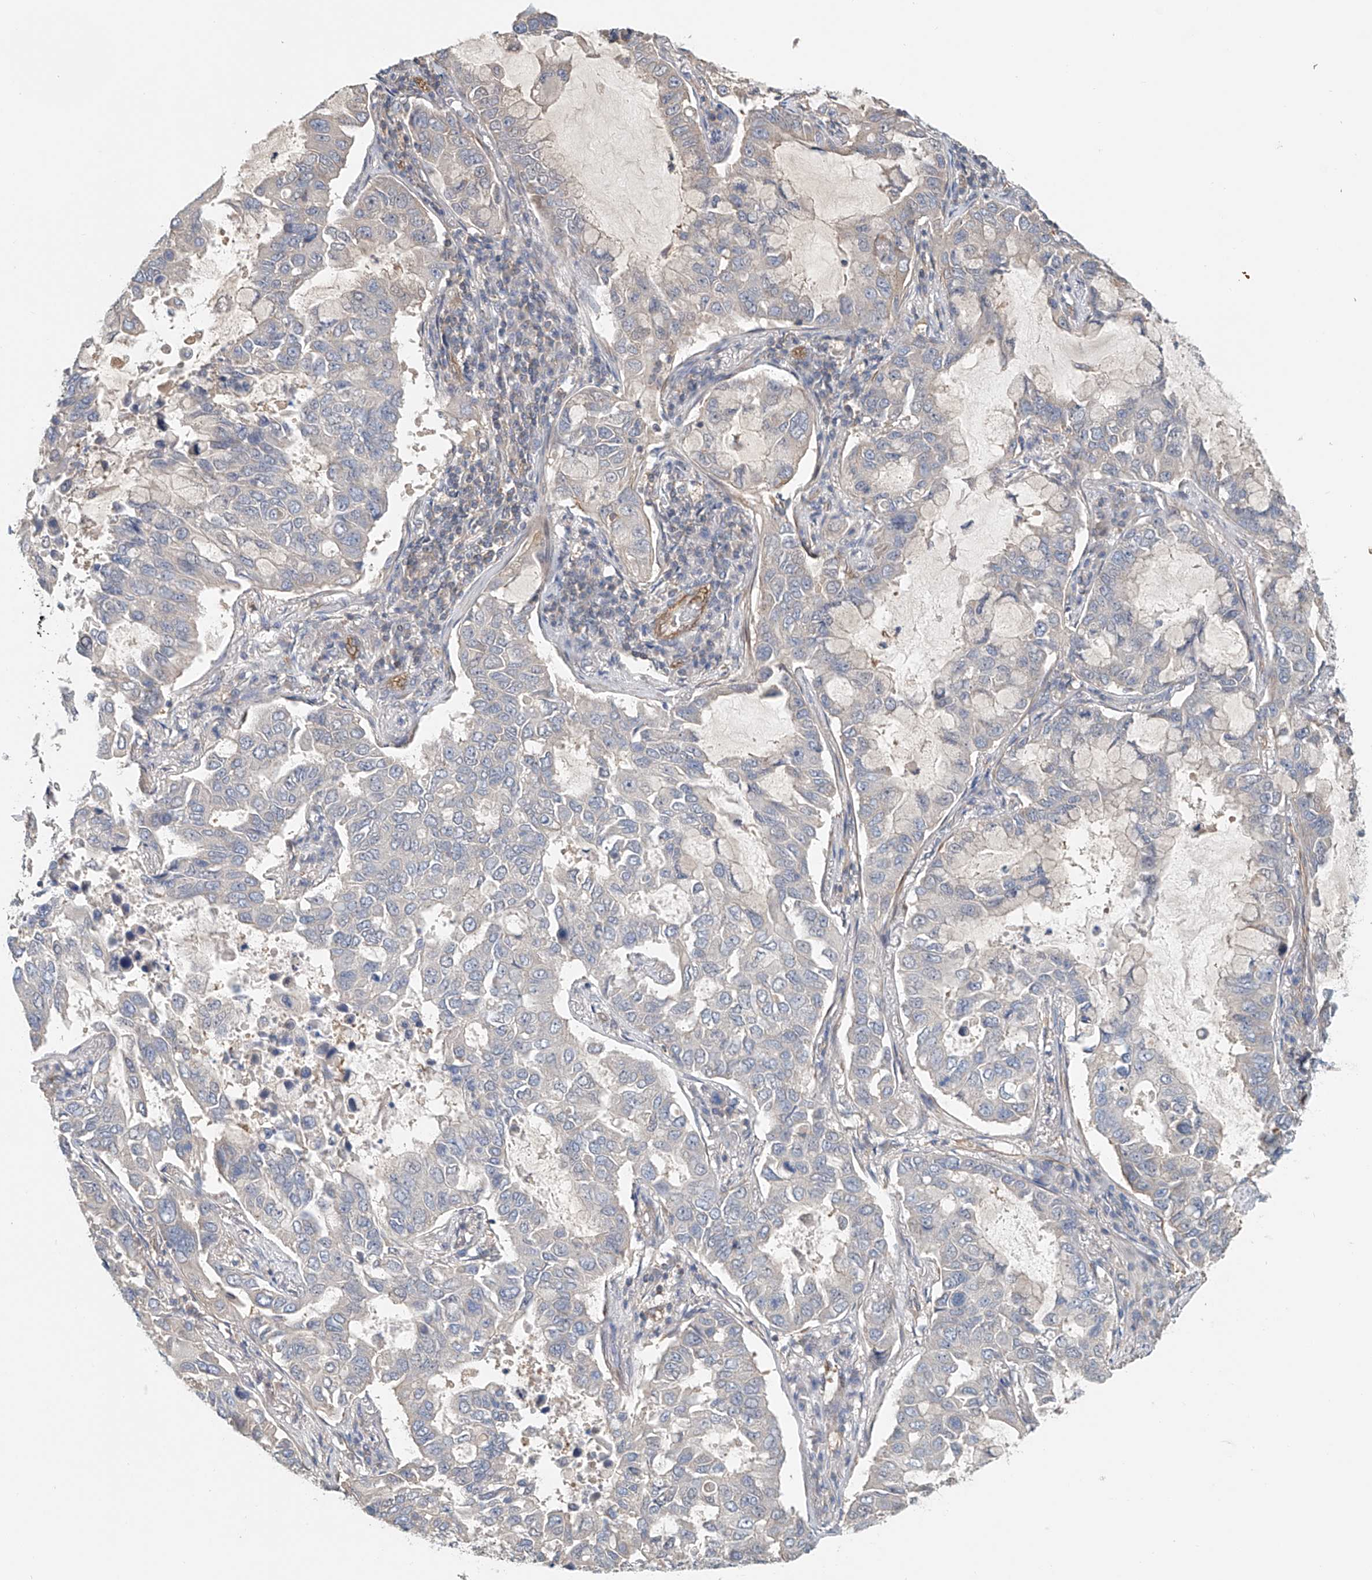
{"staining": {"intensity": "negative", "quantity": "none", "location": "none"}, "tissue": "lung cancer", "cell_type": "Tumor cells", "image_type": "cancer", "snomed": [{"axis": "morphology", "description": "Adenocarcinoma, NOS"}, {"axis": "topography", "description": "Lung"}], "caption": "Immunohistochemistry of adenocarcinoma (lung) reveals no positivity in tumor cells.", "gene": "FRYL", "patient": {"sex": "male", "age": 64}}